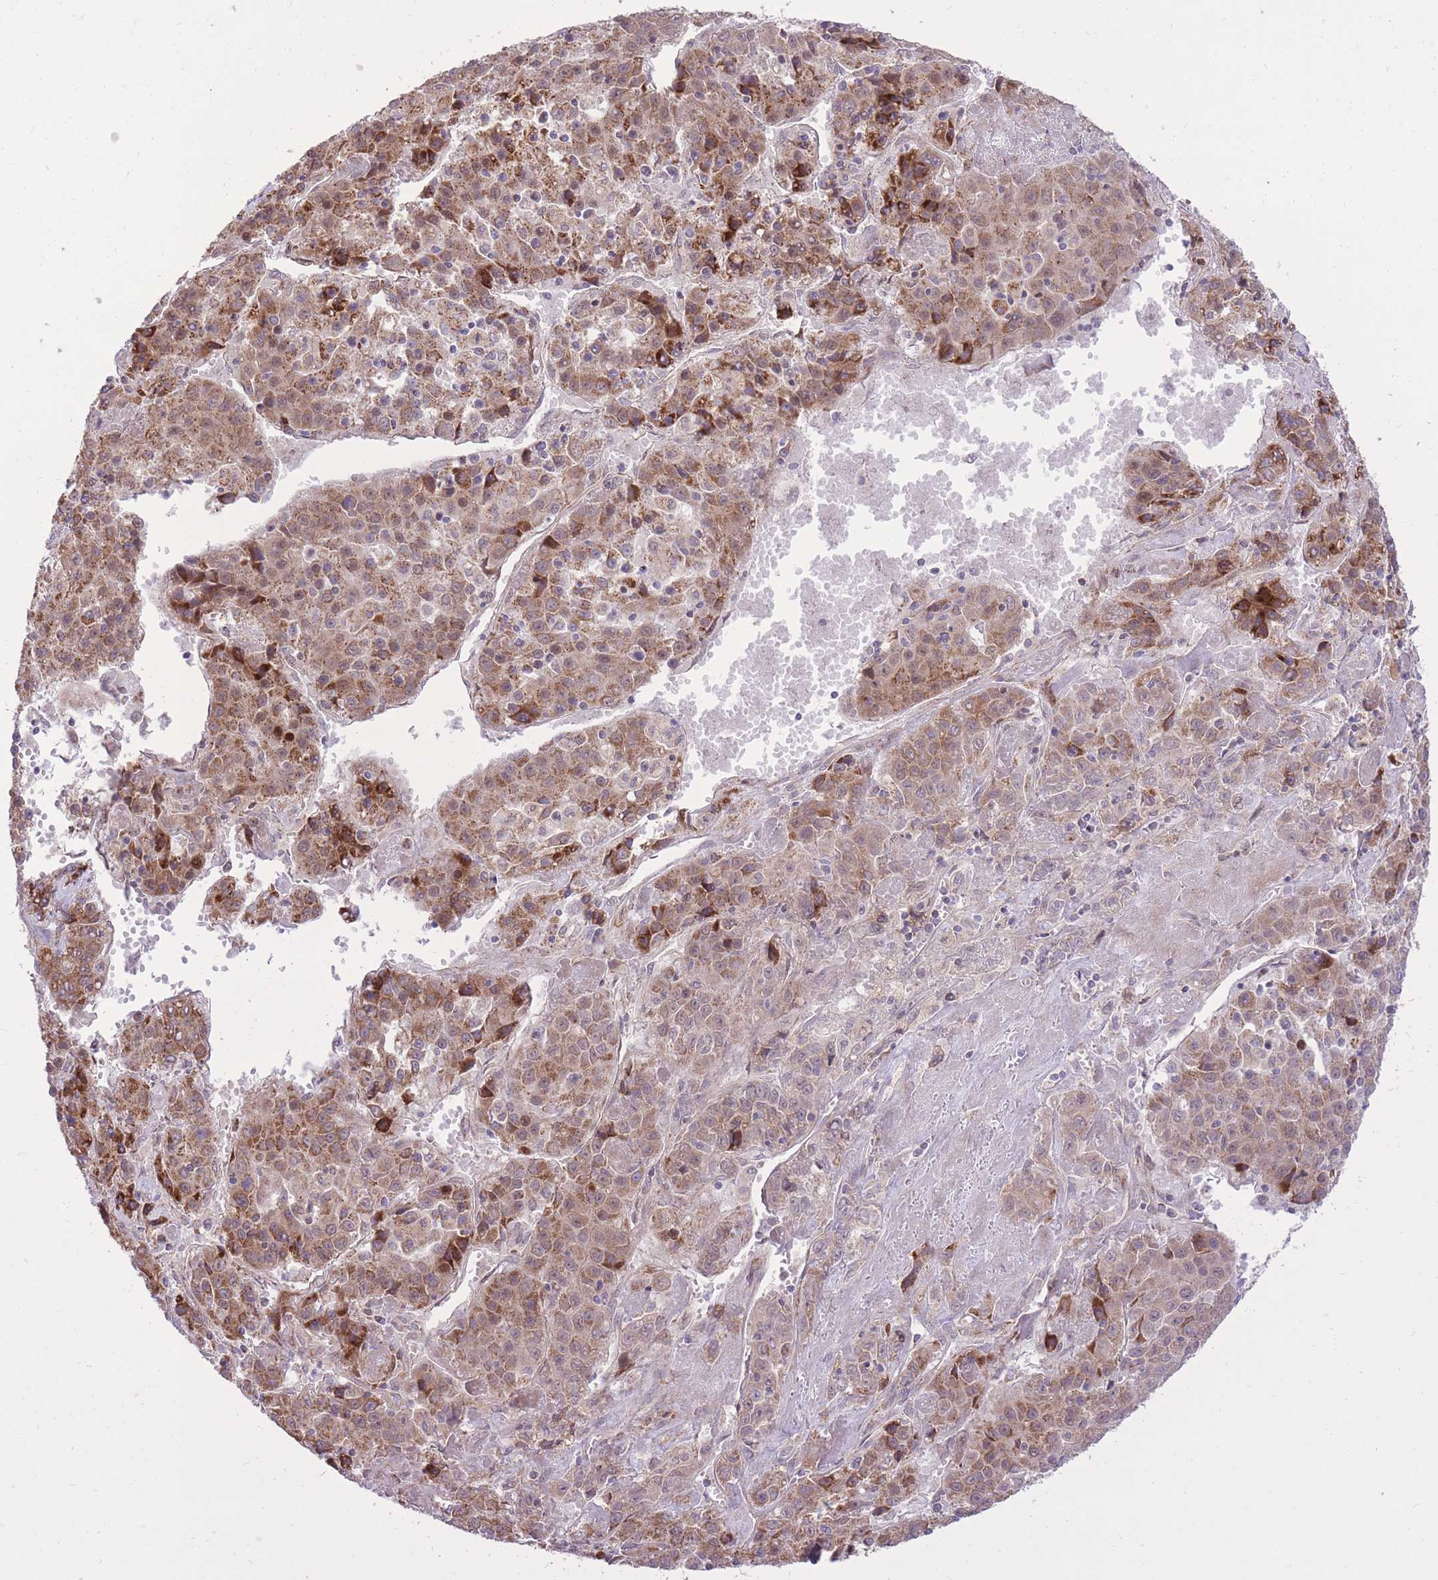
{"staining": {"intensity": "moderate", "quantity": ">75%", "location": "cytoplasmic/membranous"}, "tissue": "liver cancer", "cell_type": "Tumor cells", "image_type": "cancer", "snomed": [{"axis": "morphology", "description": "Carcinoma, Hepatocellular, NOS"}, {"axis": "topography", "description": "Liver"}], "caption": "Moderate cytoplasmic/membranous expression is present in about >75% of tumor cells in hepatocellular carcinoma (liver).", "gene": "SLC4A4", "patient": {"sex": "female", "age": 53}}